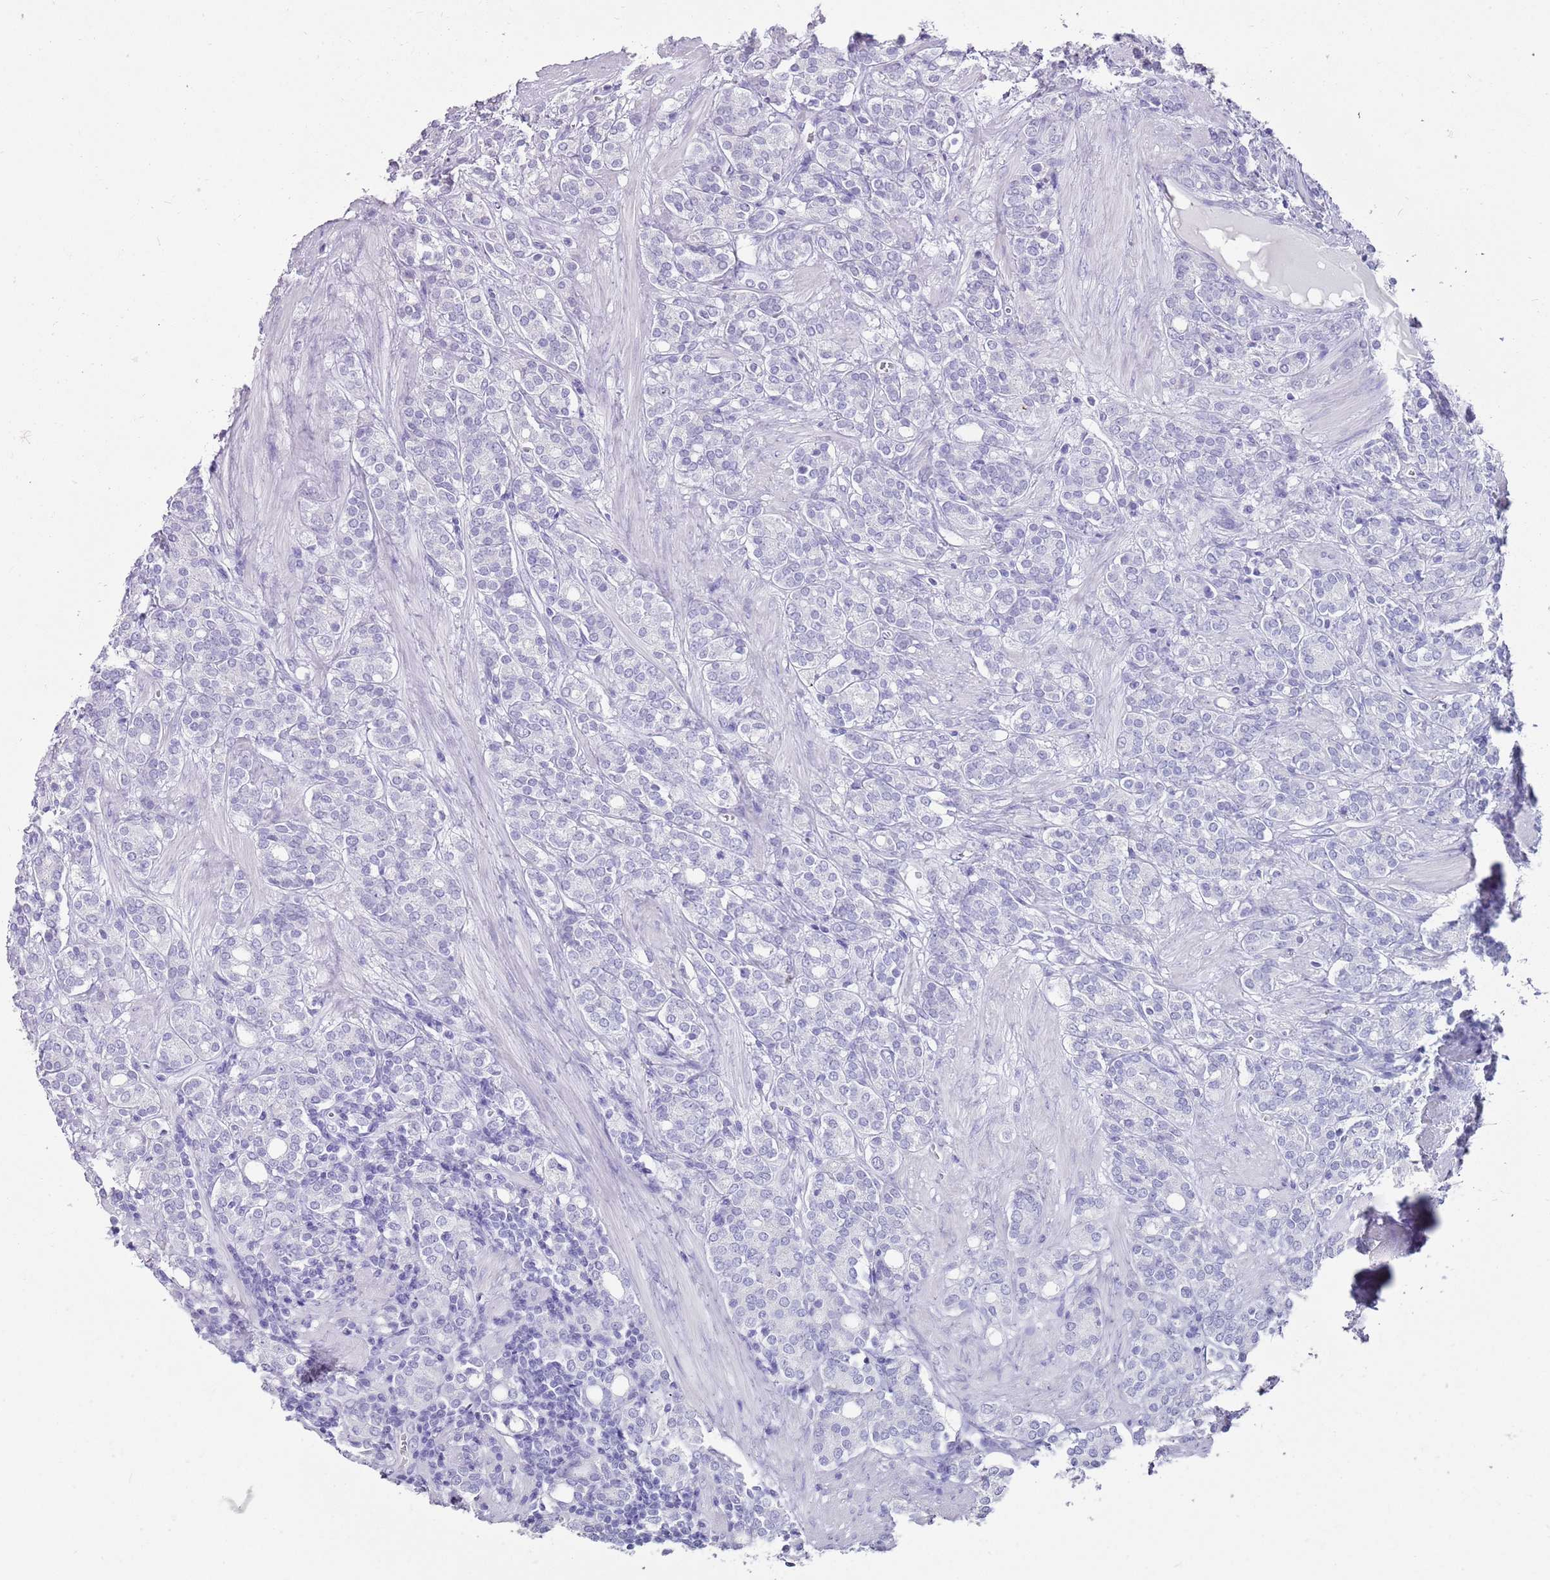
{"staining": {"intensity": "negative", "quantity": "none", "location": "none"}, "tissue": "prostate cancer", "cell_type": "Tumor cells", "image_type": "cancer", "snomed": [{"axis": "morphology", "description": "Adenocarcinoma, High grade"}, {"axis": "topography", "description": "Prostate"}], "caption": "A high-resolution histopathology image shows immunohistochemistry staining of prostate cancer, which shows no significant staining in tumor cells.", "gene": "NBPF3", "patient": {"sex": "male", "age": 62}}